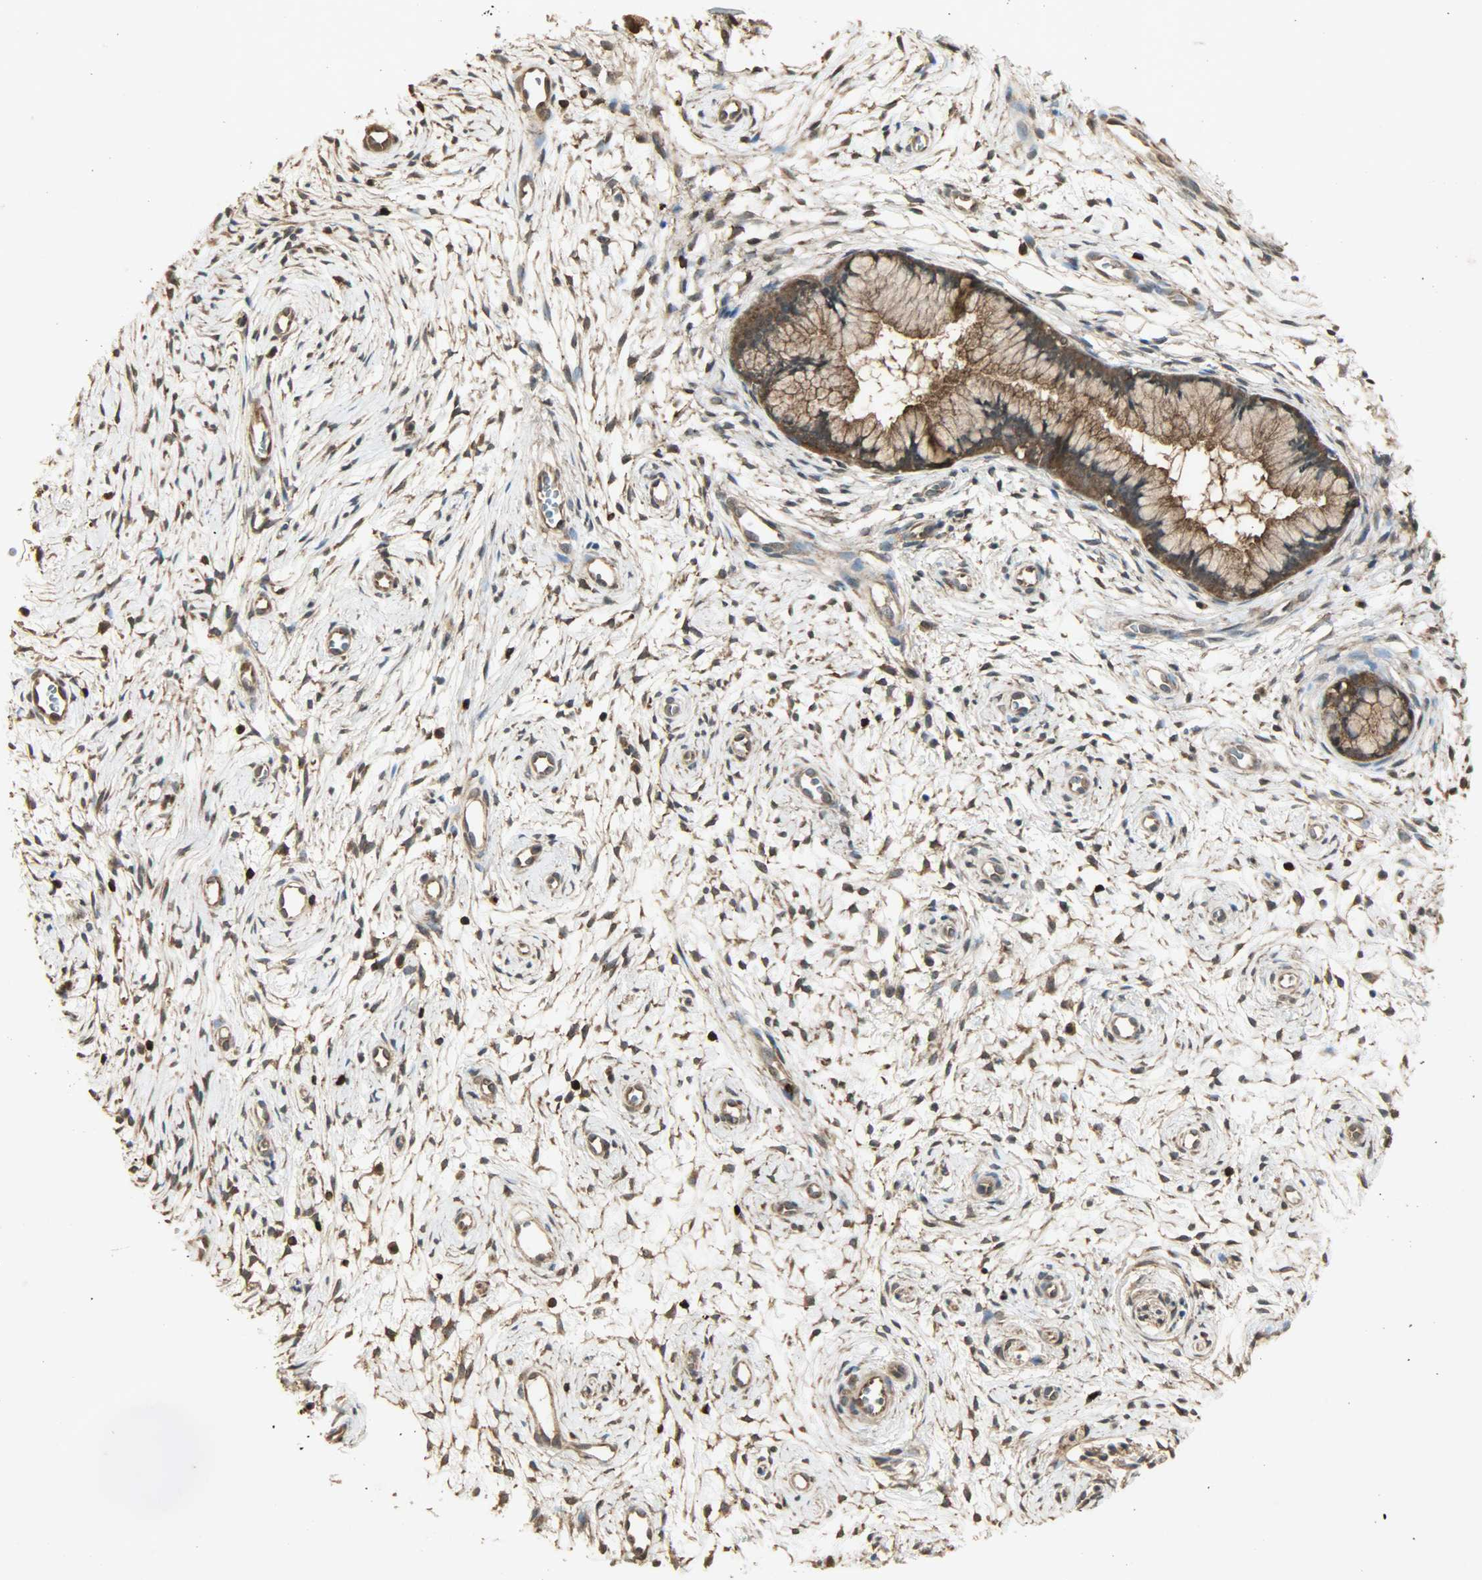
{"staining": {"intensity": "strong", "quantity": ">75%", "location": "cytoplasmic/membranous"}, "tissue": "cervix", "cell_type": "Glandular cells", "image_type": "normal", "snomed": [{"axis": "morphology", "description": "Normal tissue, NOS"}, {"axis": "topography", "description": "Cervix"}], "caption": "Glandular cells display high levels of strong cytoplasmic/membranous positivity in about >75% of cells in benign cervix.", "gene": "YWHAZ", "patient": {"sex": "female", "age": 39}}